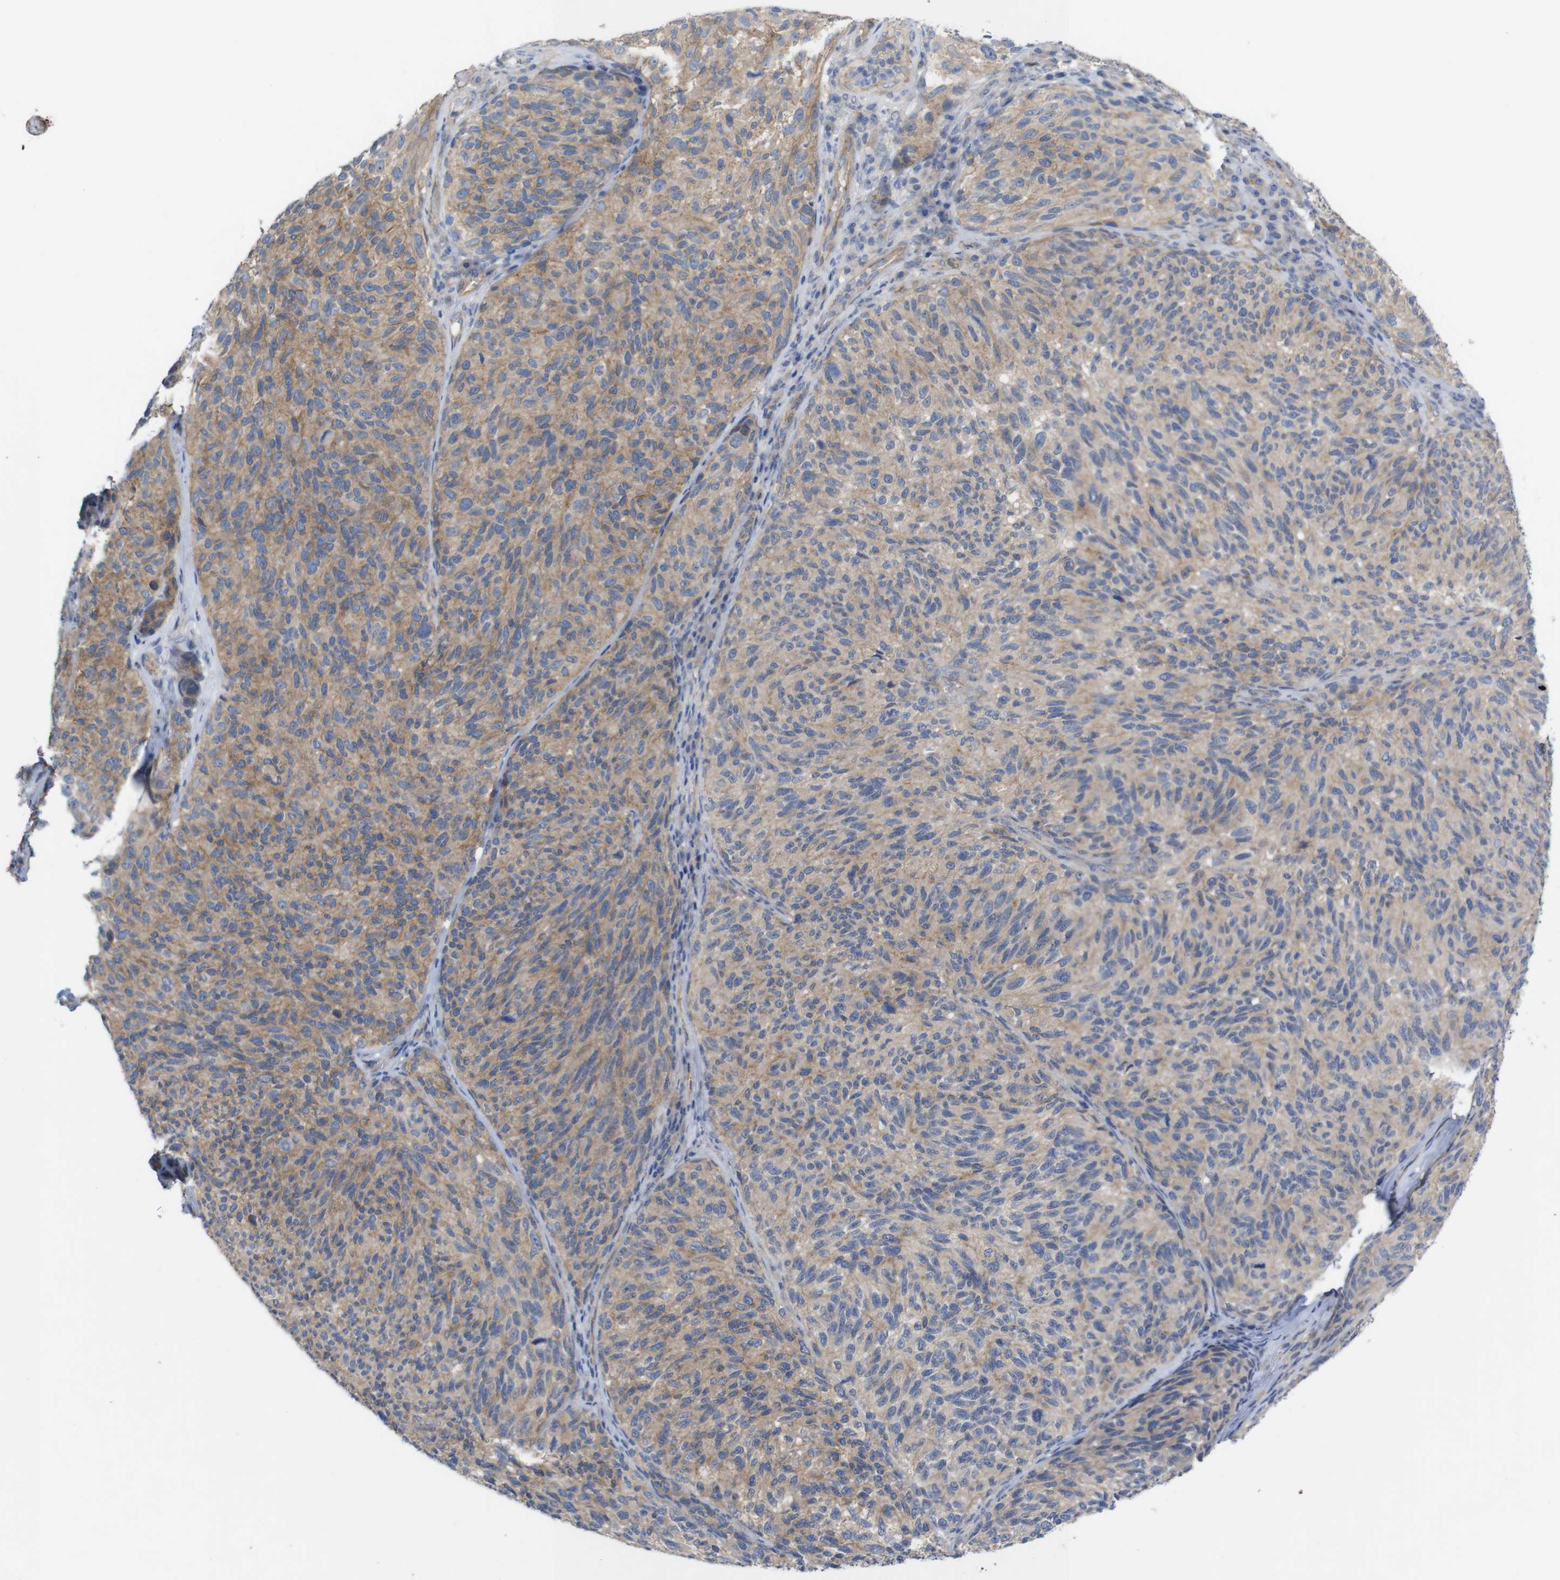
{"staining": {"intensity": "weak", "quantity": "25%-75%", "location": "cytoplasmic/membranous"}, "tissue": "melanoma", "cell_type": "Tumor cells", "image_type": "cancer", "snomed": [{"axis": "morphology", "description": "Malignant melanoma, NOS"}, {"axis": "topography", "description": "Skin"}], "caption": "Weak cytoplasmic/membranous positivity is identified in approximately 25%-75% of tumor cells in malignant melanoma.", "gene": "KIDINS220", "patient": {"sex": "female", "age": 73}}